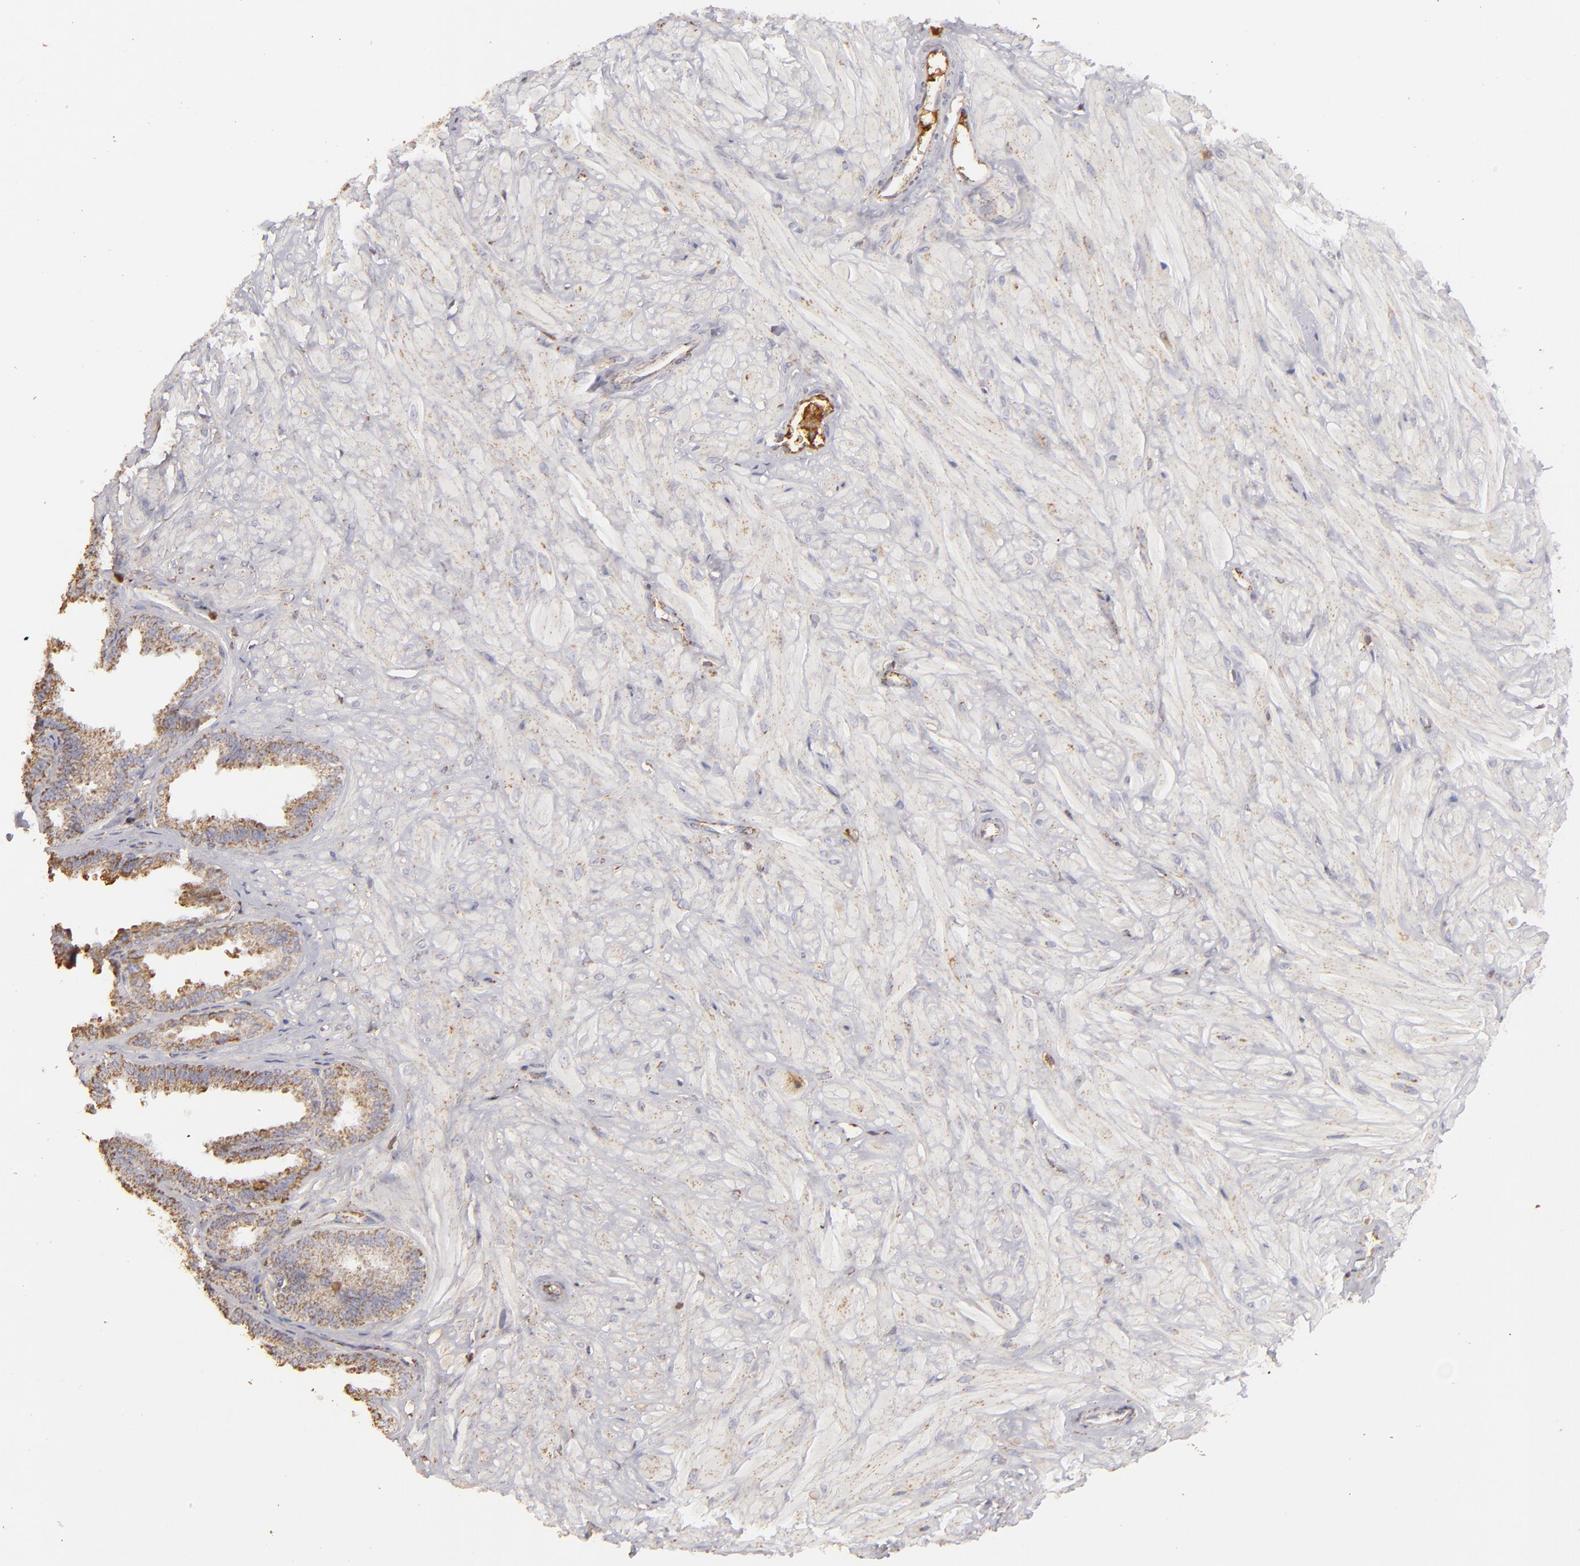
{"staining": {"intensity": "moderate", "quantity": ">75%", "location": "cytoplasmic/membranous"}, "tissue": "seminal vesicle", "cell_type": "Glandular cells", "image_type": "normal", "snomed": [{"axis": "morphology", "description": "Normal tissue, NOS"}, {"axis": "topography", "description": "Seminal veicle"}], "caption": "Glandular cells display moderate cytoplasmic/membranous expression in approximately >75% of cells in normal seminal vesicle. The protein of interest is stained brown, and the nuclei are stained in blue (DAB (3,3'-diaminobenzidine) IHC with brightfield microscopy, high magnification).", "gene": "CFB", "patient": {"sex": "male", "age": 26}}